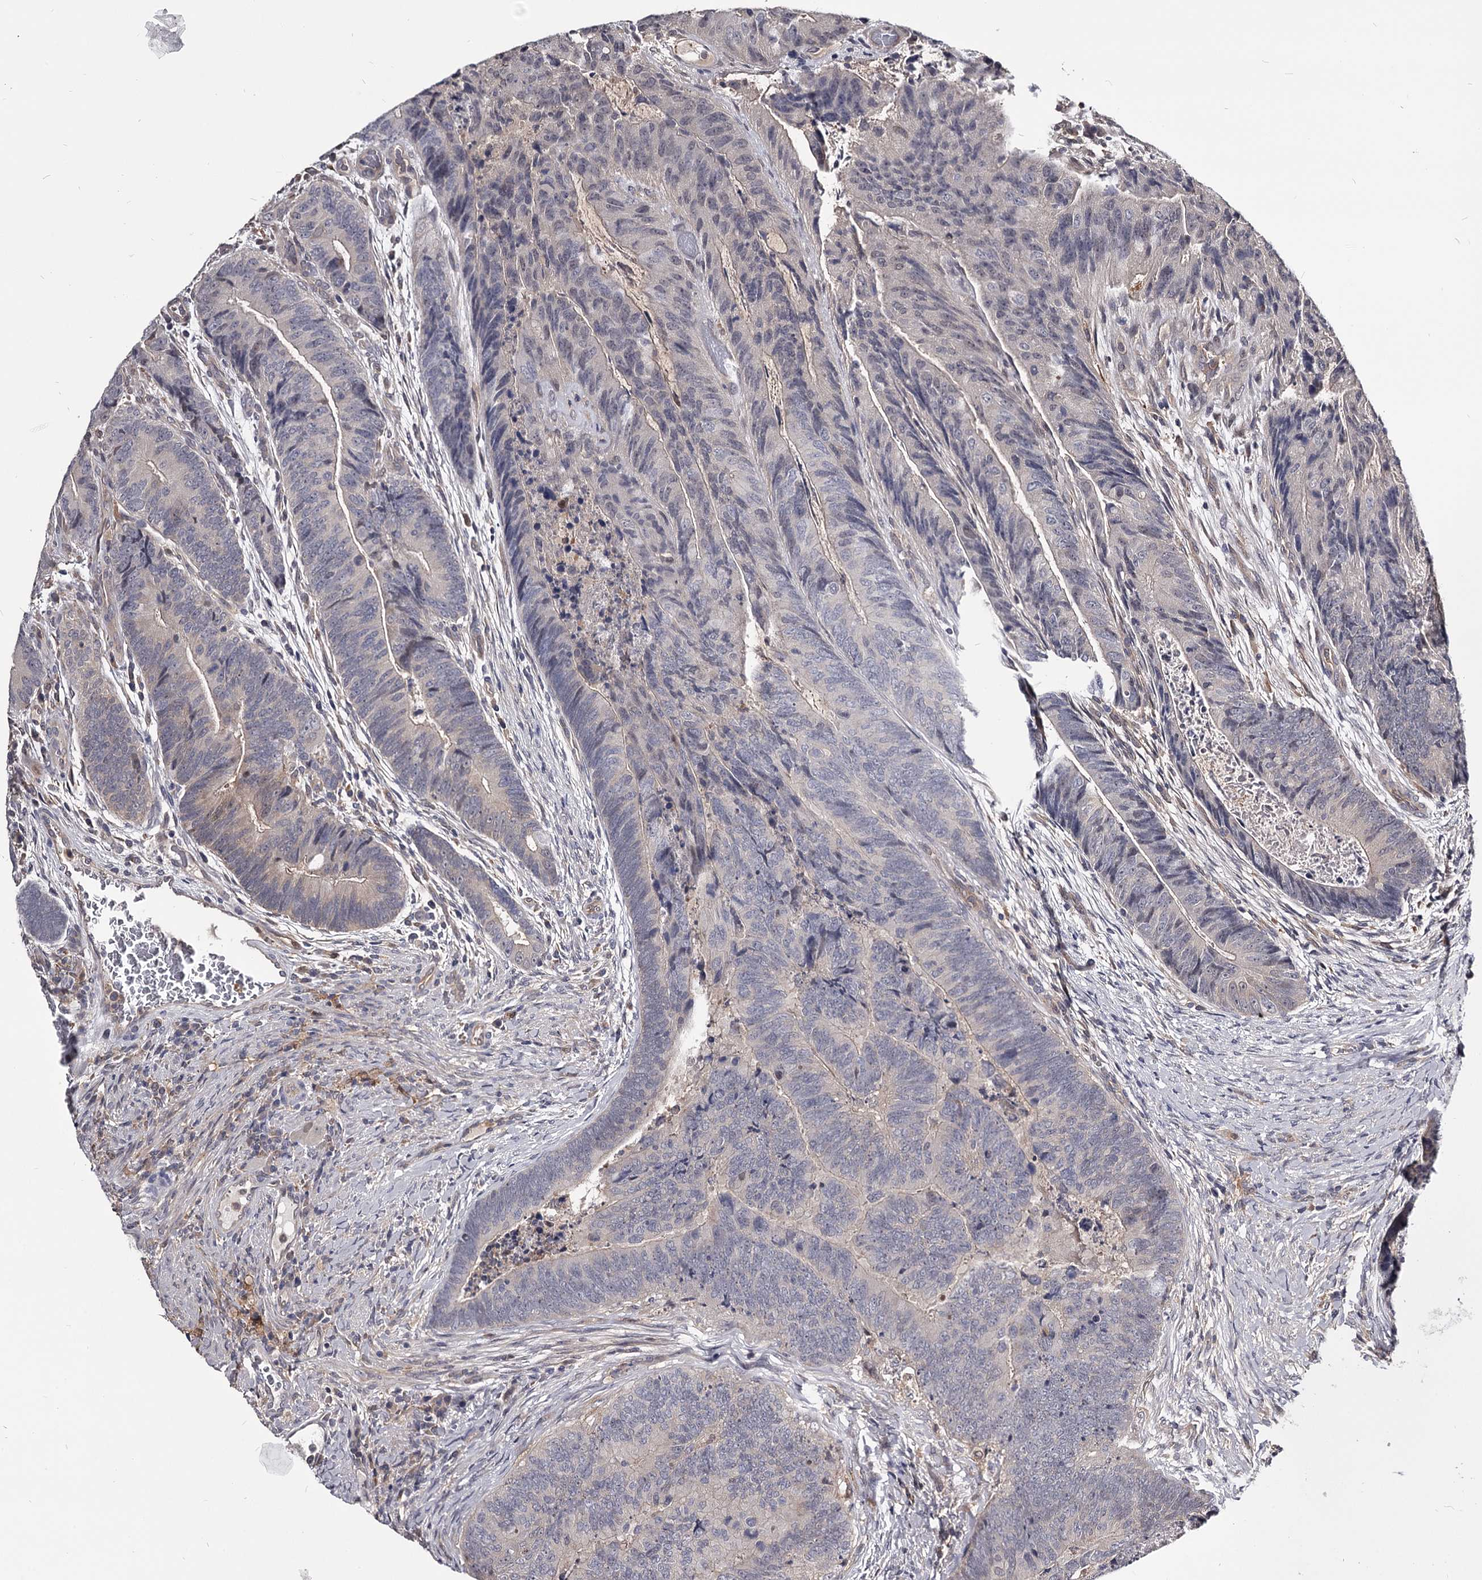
{"staining": {"intensity": "negative", "quantity": "none", "location": "none"}, "tissue": "colorectal cancer", "cell_type": "Tumor cells", "image_type": "cancer", "snomed": [{"axis": "morphology", "description": "Adenocarcinoma, NOS"}, {"axis": "topography", "description": "Colon"}], "caption": "DAB immunohistochemical staining of colorectal cancer displays no significant staining in tumor cells. The staining is performed using DAB brown chromogen with nuclei counter-stained in using hematoxylin.", "gene": "GSTO1", "patient": {"sex": "female", "age": 67}}